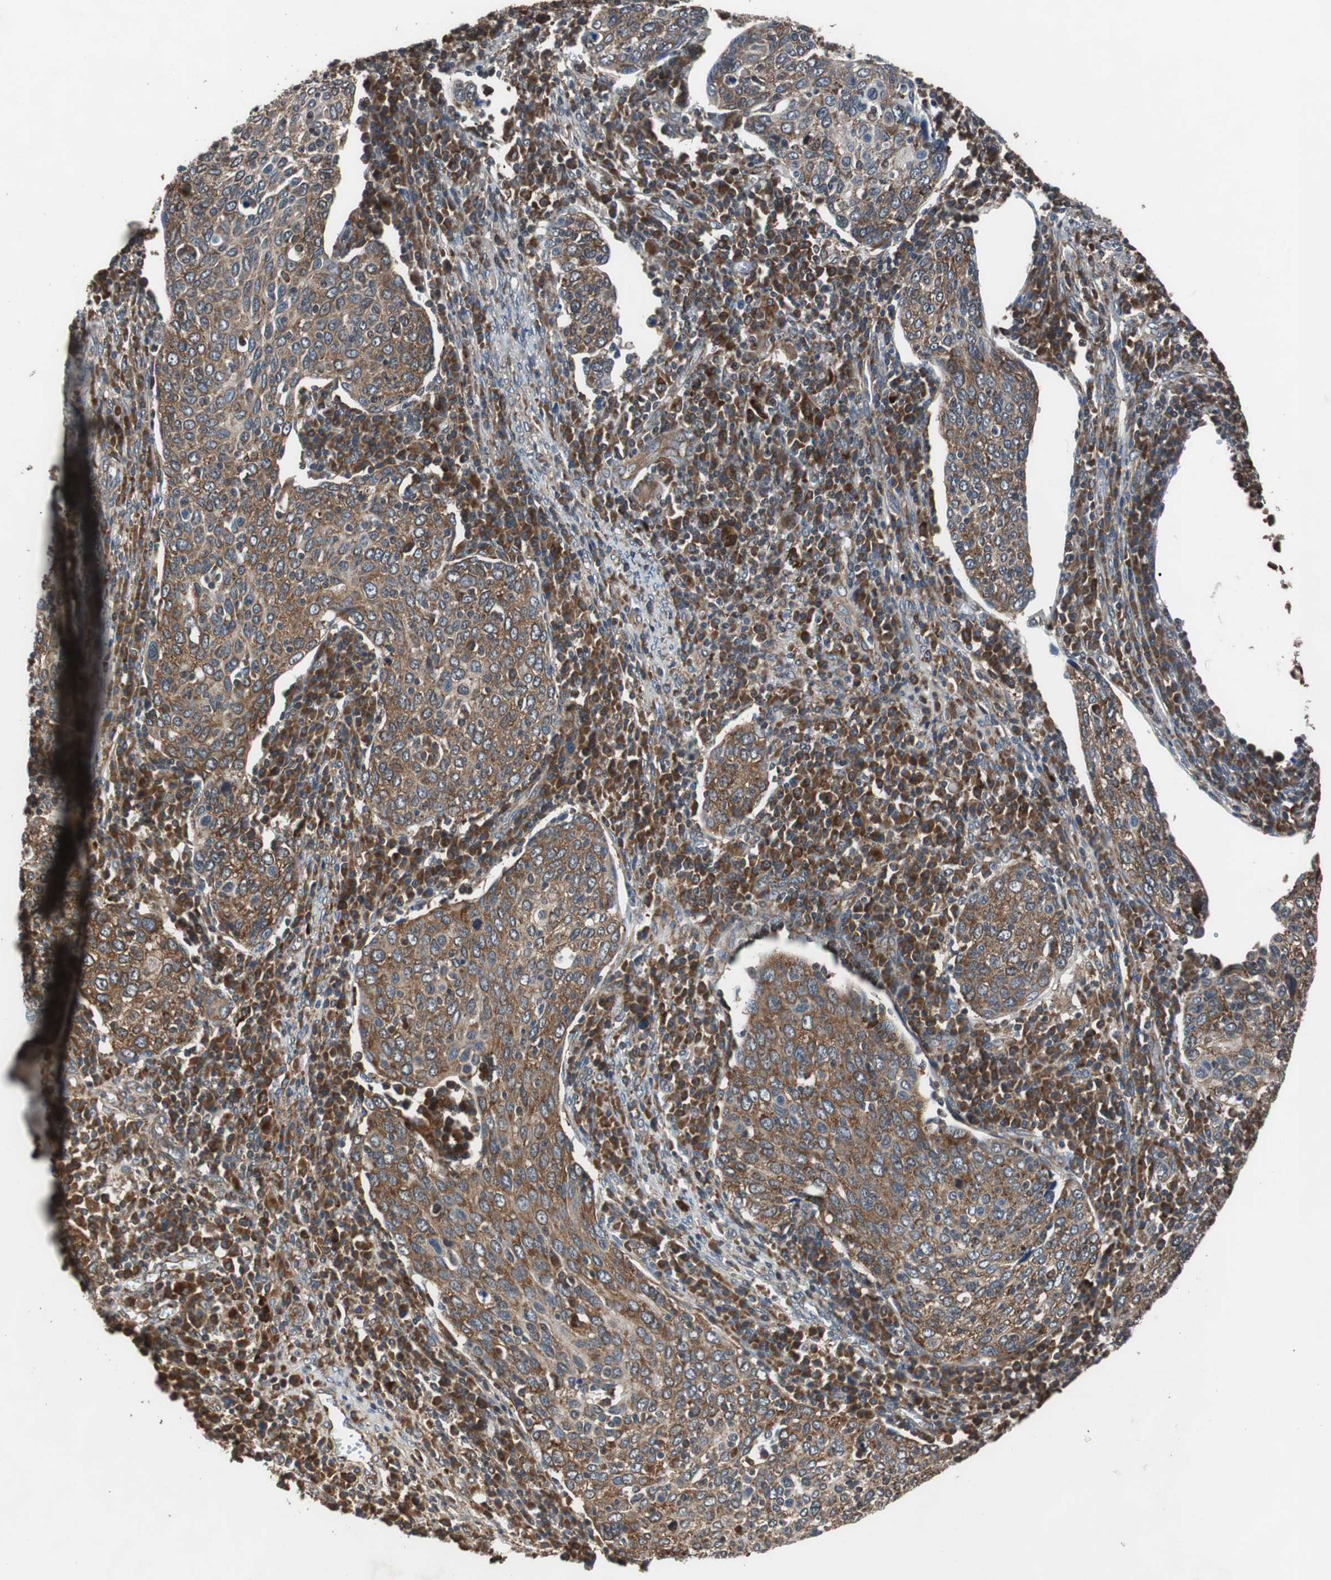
{"staining": {"intensity": "moderate", "quantity": ">75%", "location": "cytoplasmic/membranous"}, "tissue": "cervical cancer", "cell_type": "Tumor cells", "image_type": "cancer", "snomed": [{"axis": "morphology", "description": "Squamous cell carcinoma, NOS"}, {"axis": "topography", "description": "Cervix"}], "caption": "Immunohistochemistry image of neoplastic tissue: cervical cancer stained using immunohistochemistry (IHC) displays medium levels of moderate protein expression localized specifically in the cytoplasmic/membranous of tumor cells, appearing as a cytoplasmic/membranous brown color.", "gene": "USP10", "patient": {"sex": "female", "age": 40}}